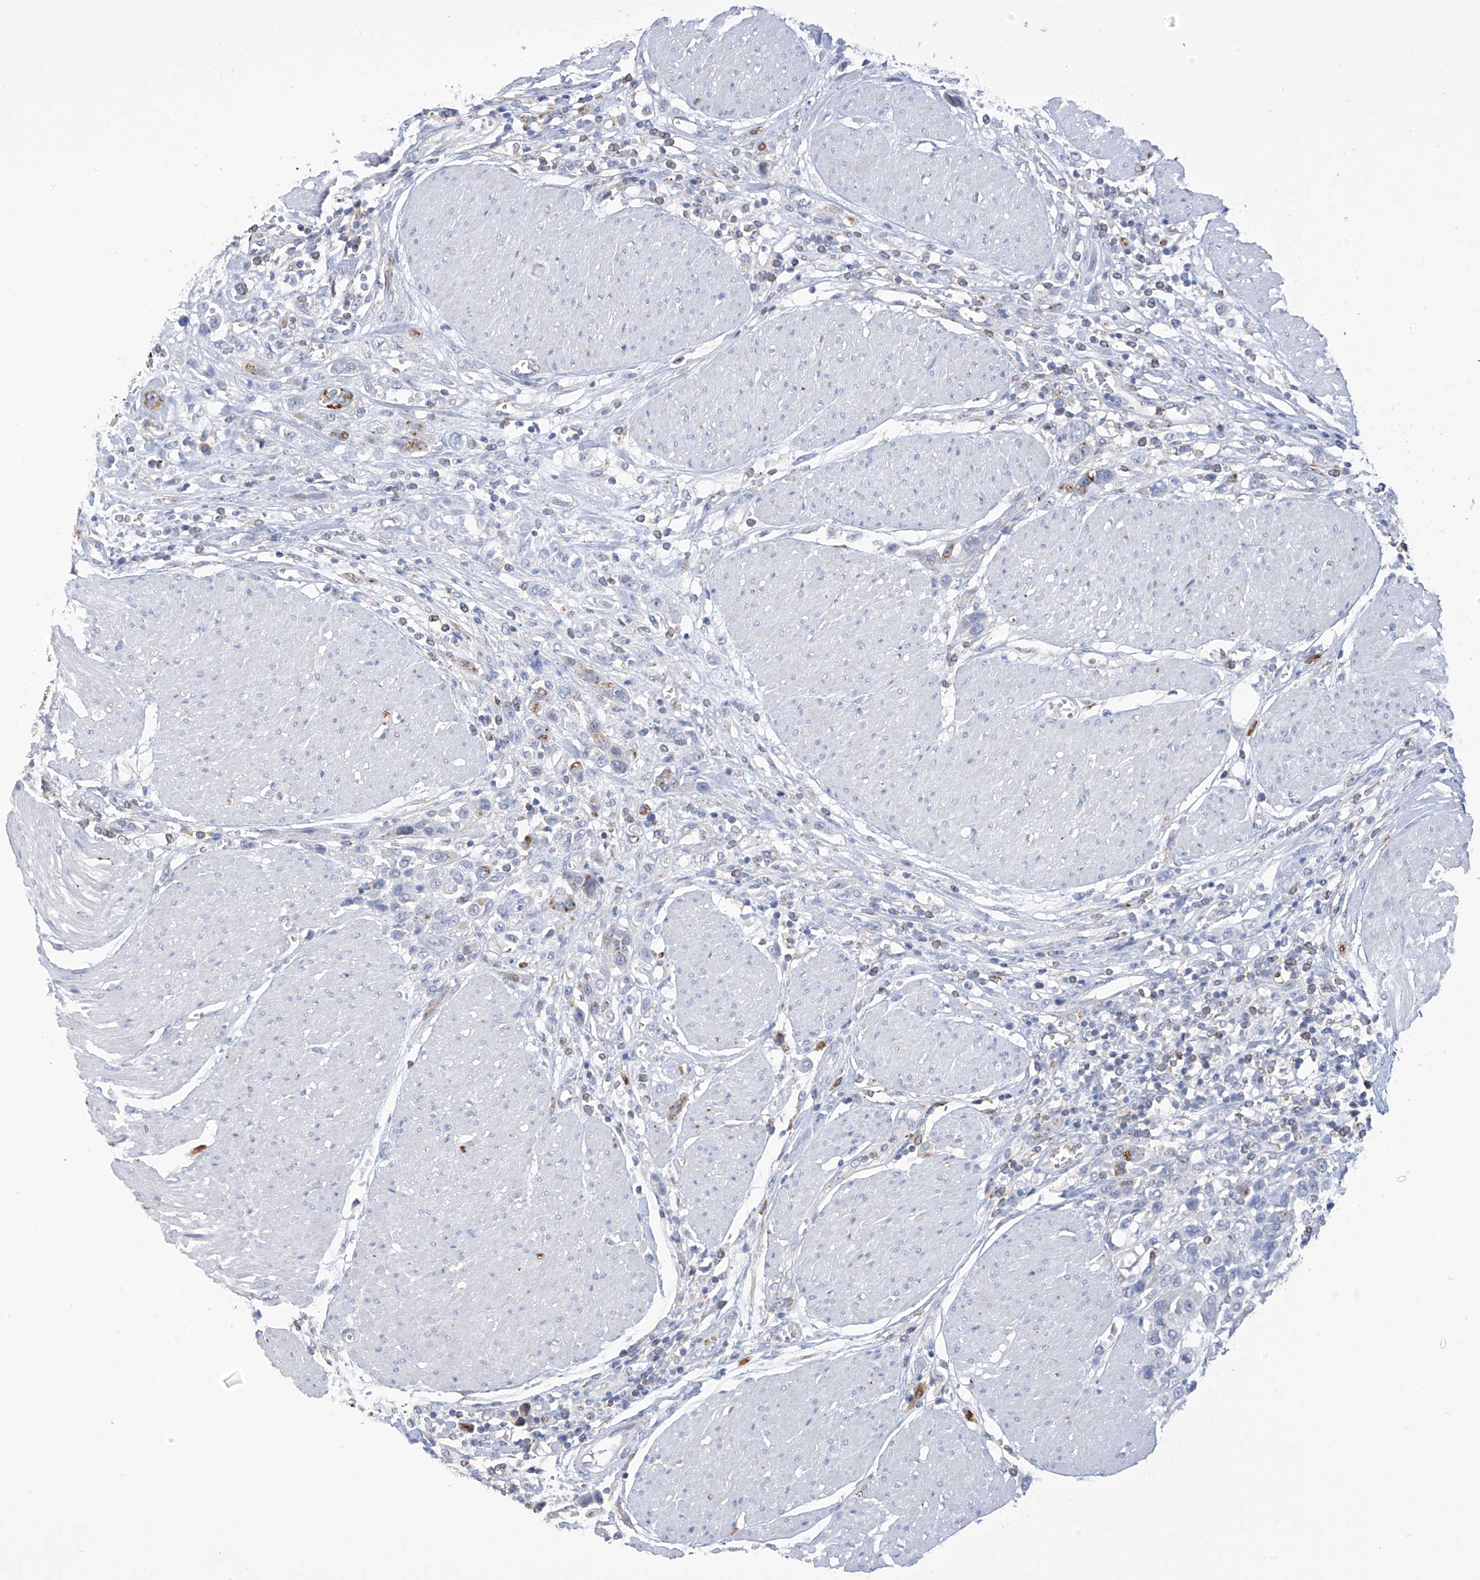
{"staining": {"intensity": "negative", "quantity": "none", "location": "none"}, "tissue": "urothelial cancer", "cell_type": "Tumor cells", "image_type": "cancer", "snomed": [{"axis": "morphology", "description": "Urothelial carcinoma, High grade"}, {"axis": "topography", "description": "Urinary bladder"}], "caption": "This is an immunohistochemistry (IHC) histopathology image of human high-grade urothelial carcinoma. There is no positivity in tumor cells.", "gene": "OGT", "patient": {"sex": "male", "age": 50}}